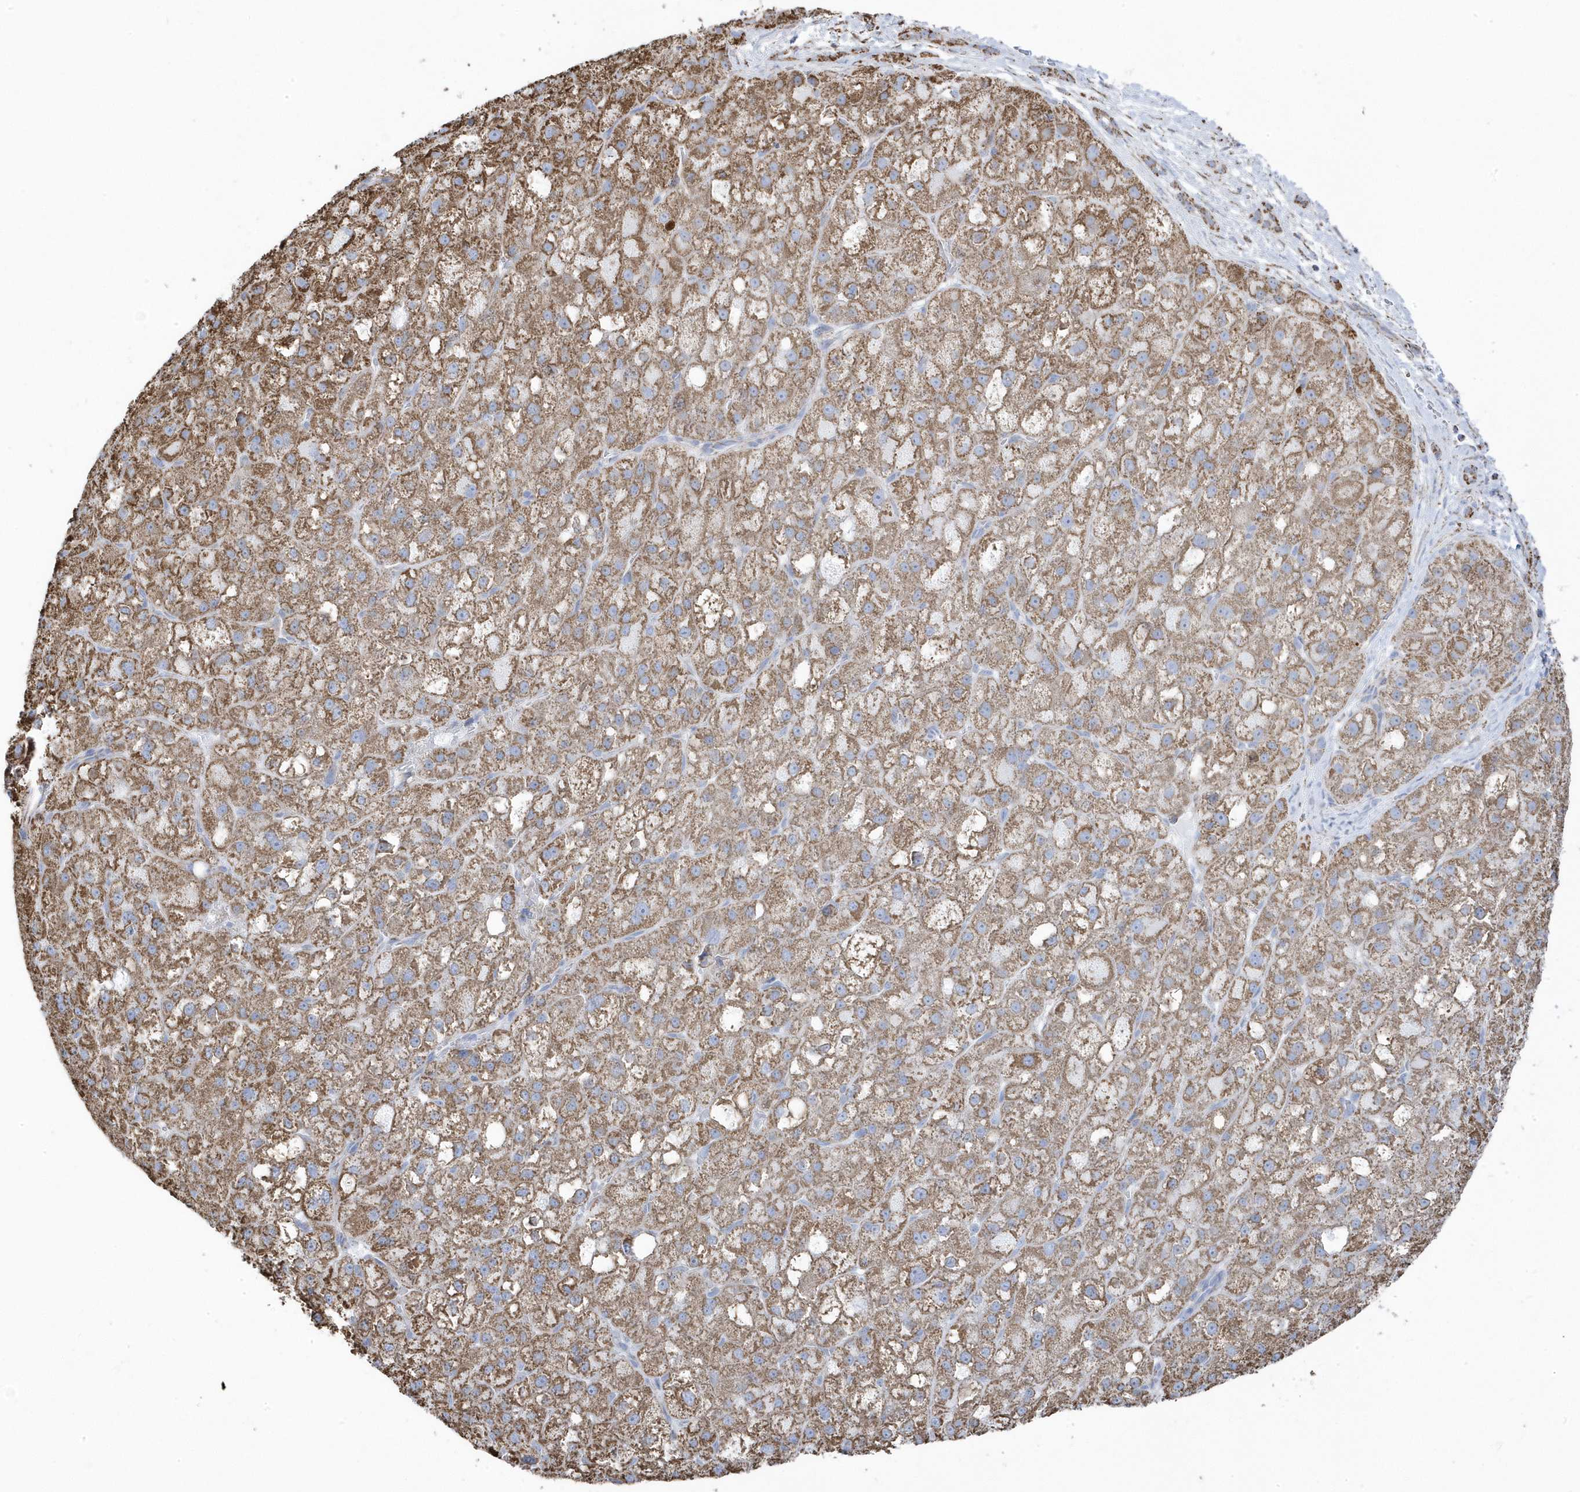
{"staining": {"intensity": "moderate", "quantity": ">75%", "location": "cytoplasmic/membranous"}, "tissue": "liver cancer", "cell_type": "Tumor cells", "image_type": "cancer", "snomed": [{"axis": "morphology", "description": "Carcinoma, Hepatocellular, NOS"}, {"axis": "topography", "description": "Liver"}], "caption": "Liver hepatocellular carcinoma stained for a protein reveals moderate cytoplasmic/membranous positivity in tumor cells.", "gene": "GTPBP8", "patient": {"sex": "male", "age": 57}}